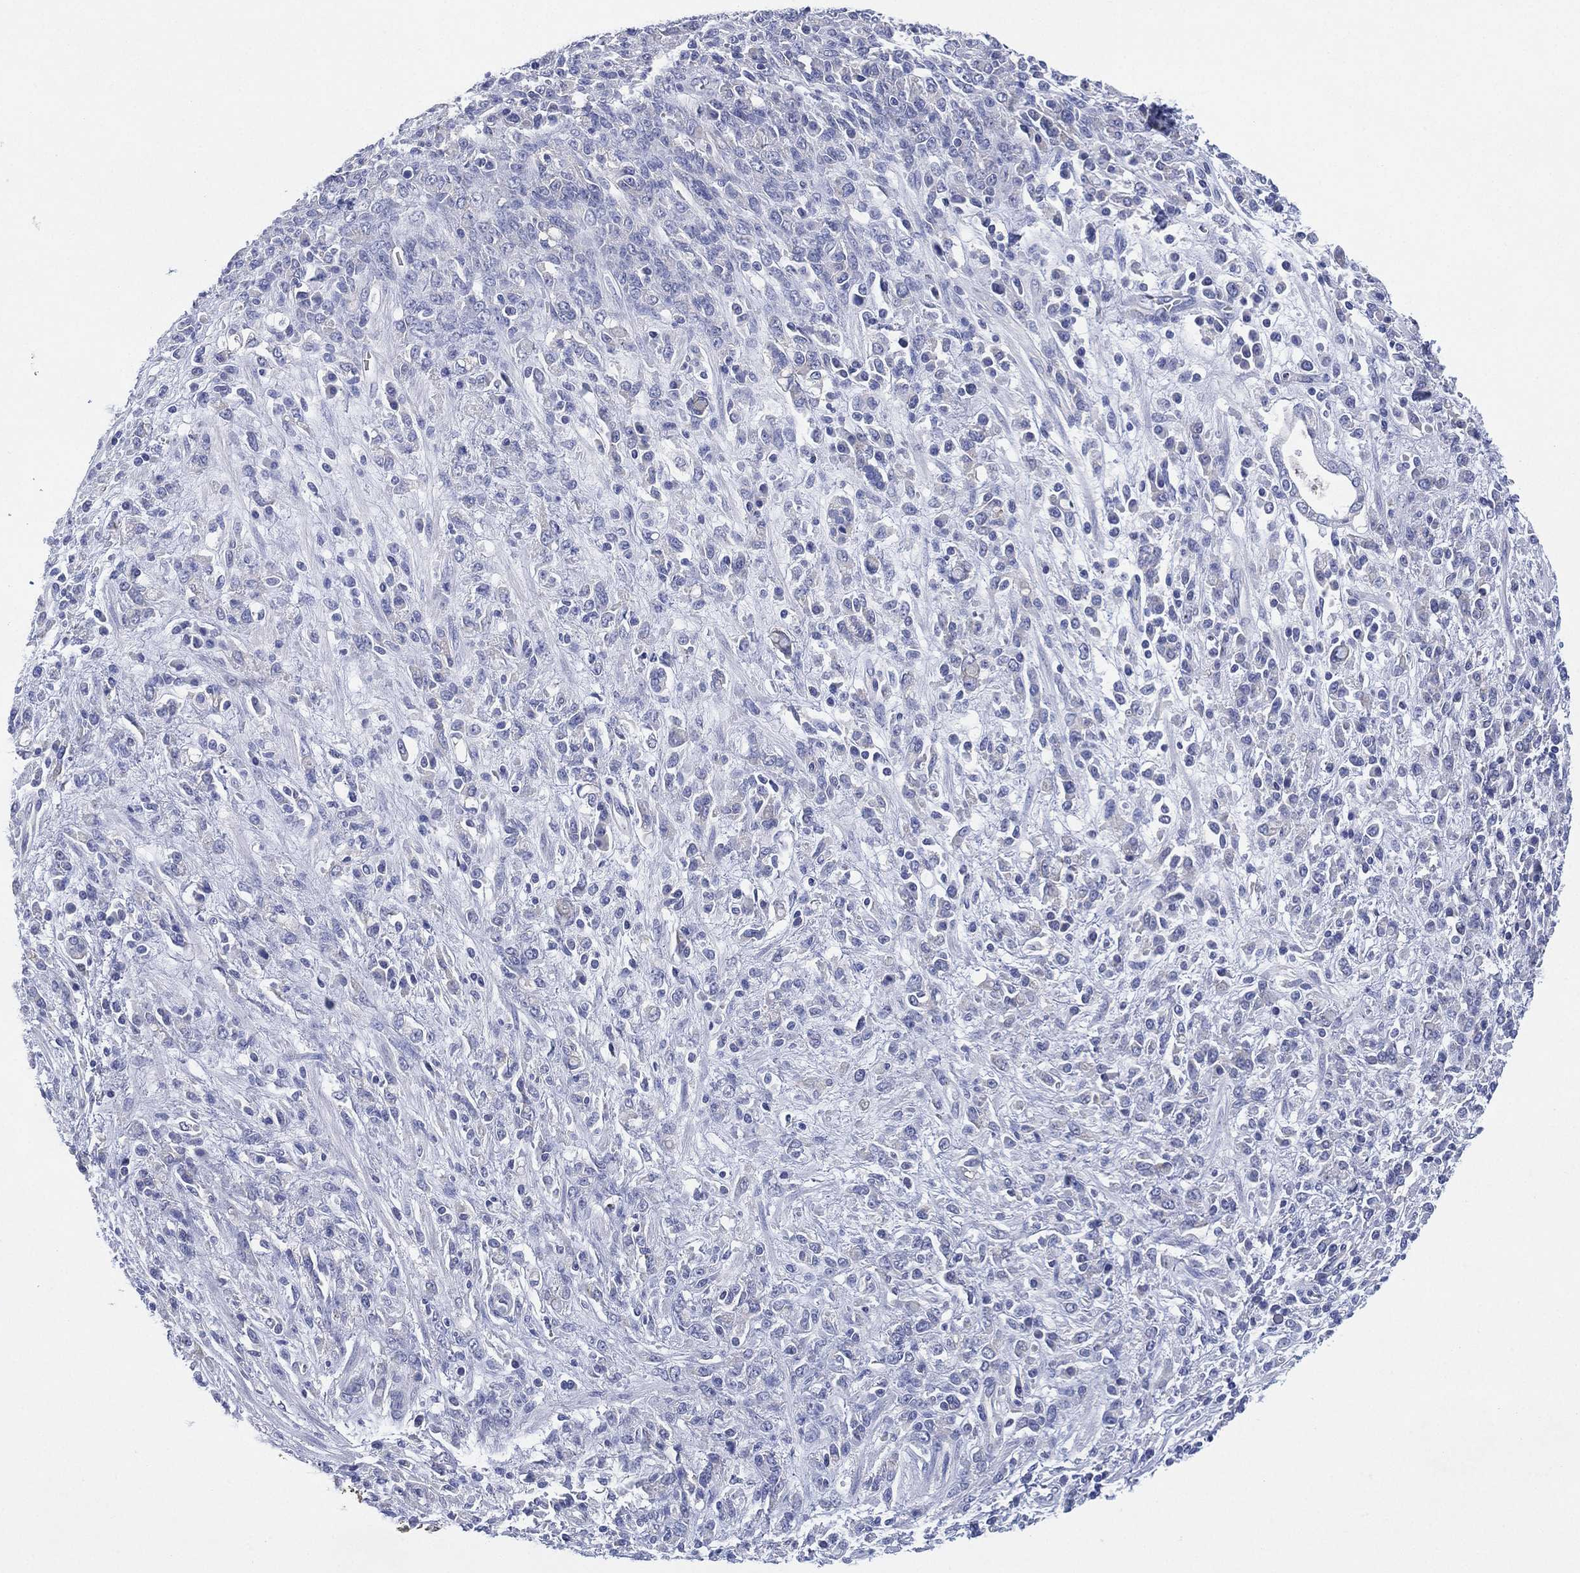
{"staining": {"intensity": "negative", "quantity": "none", "location": "none"}, "tissue": "stomach cancer", "cell_type": "Tumor cells", "image_type": "cancer", "snomed": [{"axis": "morphology", "description": "Adenocarcinoma, NOS"}, {"axis": "topography", "description": "Stomach"}], "caption": "Tumor cells show no significant expression in adenocarcinoma (stomach).", "gene": "CHRNA3", "patient": {"sex": "female", "age": 57}}